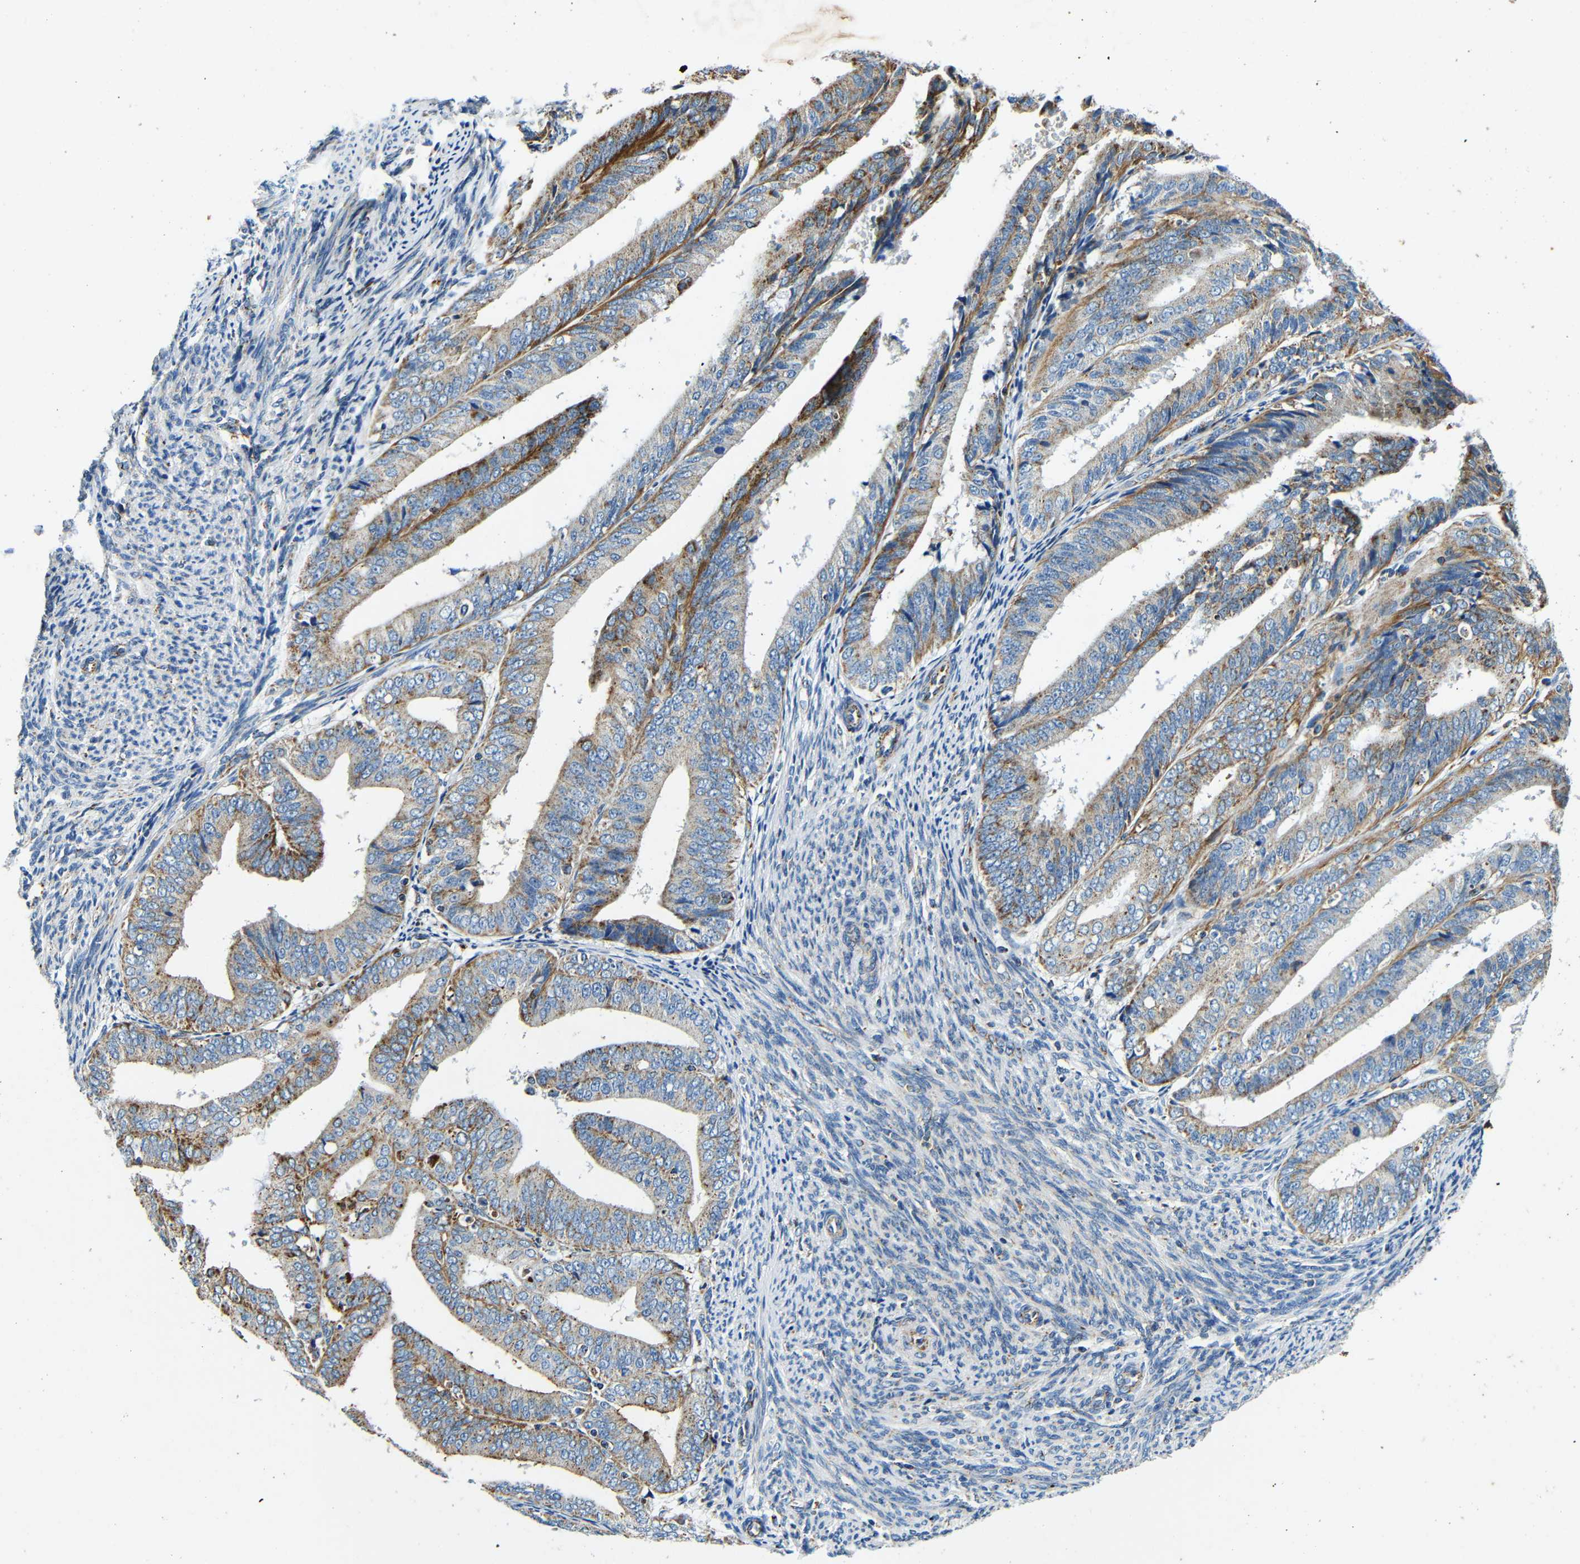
{"staining": {"intensity": "moderate", "quantity": ">75%", "location": "cytoplasmic/membranous"}, "tissue": "endometrial cancer", "cell_type": "Tumor cells", "image_type": "cancer", "snomed": [{"axis": "morphology", "description": "Adenocarcinoma, NOS"}, {"axis": "topography", "description": "Endometrium"}], "caption": "Endometrial adenocarcinoma stained with immunohistochemistry shows moderate cytoplasmic/membranous positivity in approximately >75% of tumor cells. Immunohistochemistry (ihc) stains the protein of interest in brown and the nuclei are stained blue.", "gene": "GALNT18", "patient": {"sex": "female", "age": 63}}